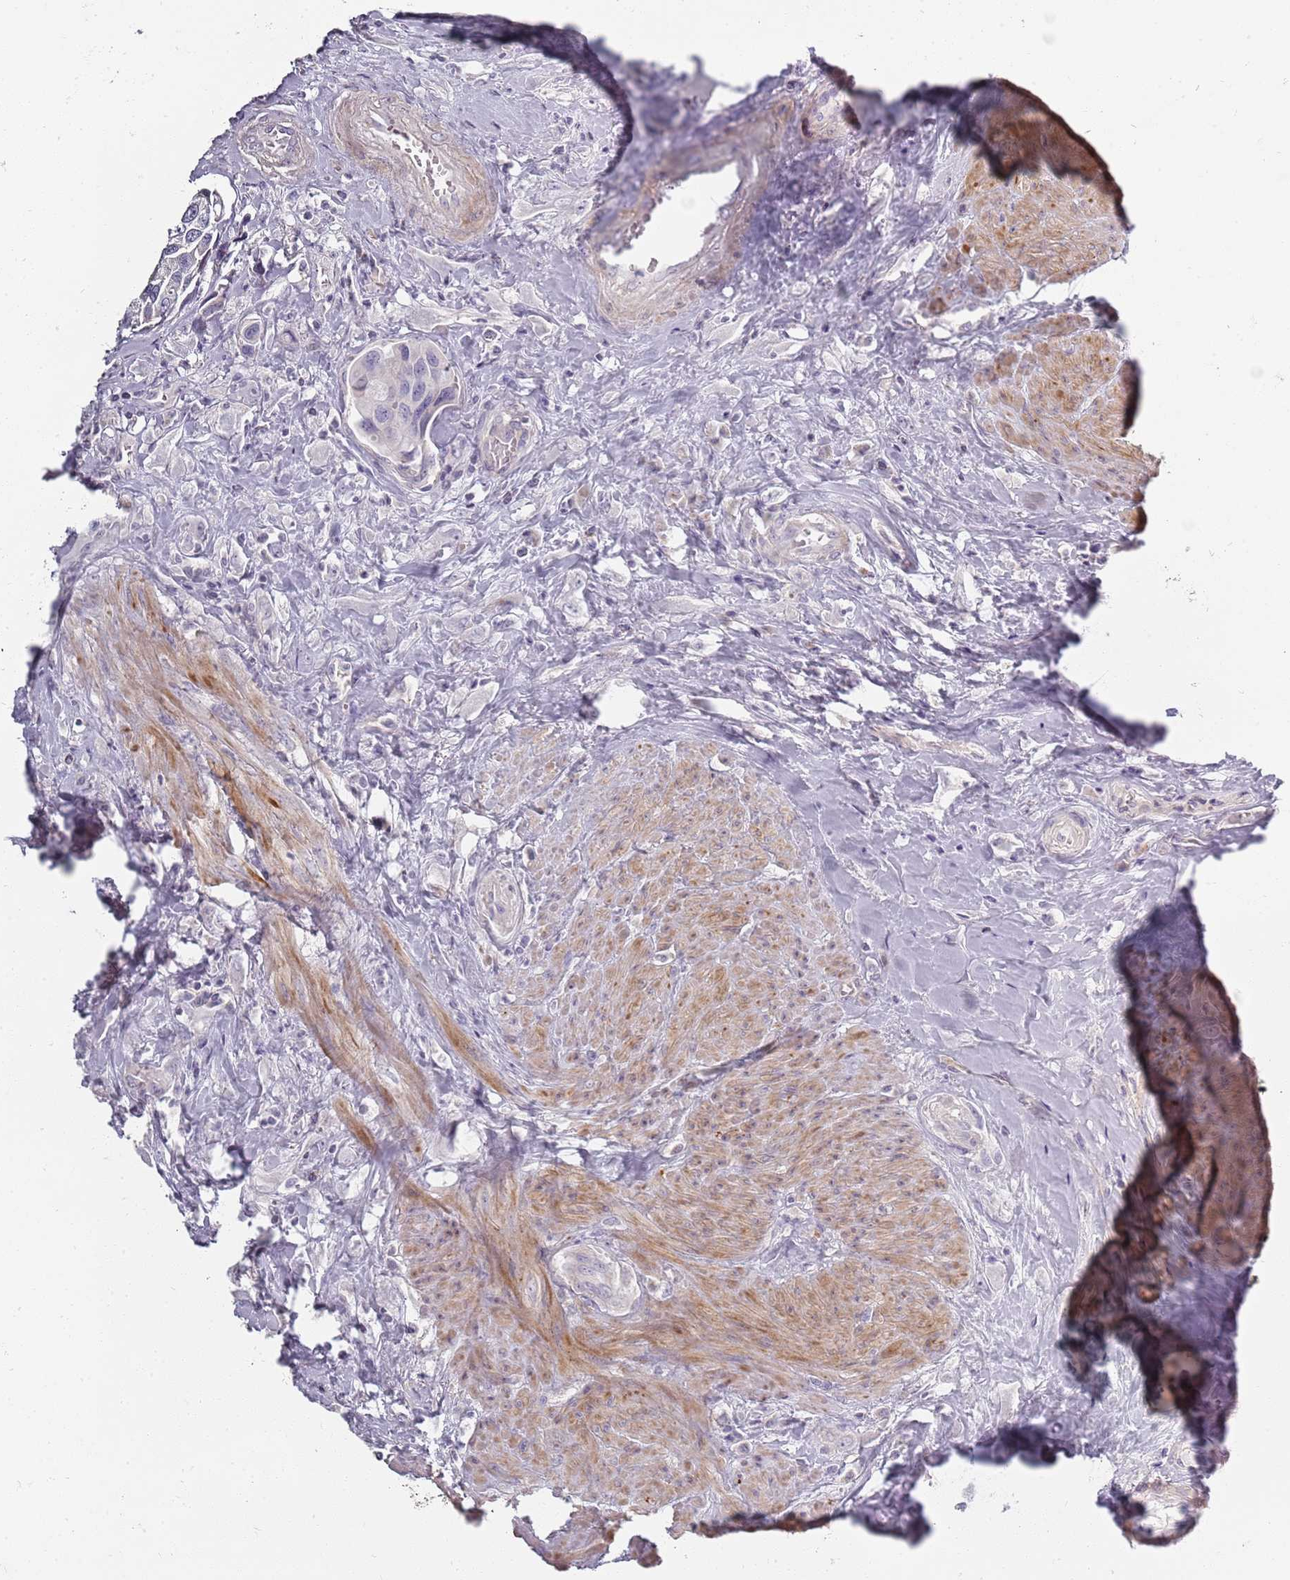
{"staining": {"intensity": "negative", "quantity": "none", "location": "none"}, "tissue": "urothelial cancer", "cell_type": "Tumor cells", "image_type": "cancer", "snomed": [{"axis": "morphology", "description": "Urothelial carcinoma, High grade"}, {"axis": "topography", "description": "Urinary bladder"}], "caption": "This is an IHC image of urothelial carcinoma (high-grade). There is no staining in tumor cells.", "gene": "SYNGR3", "patient": {"sex": "male", "age": 74}}